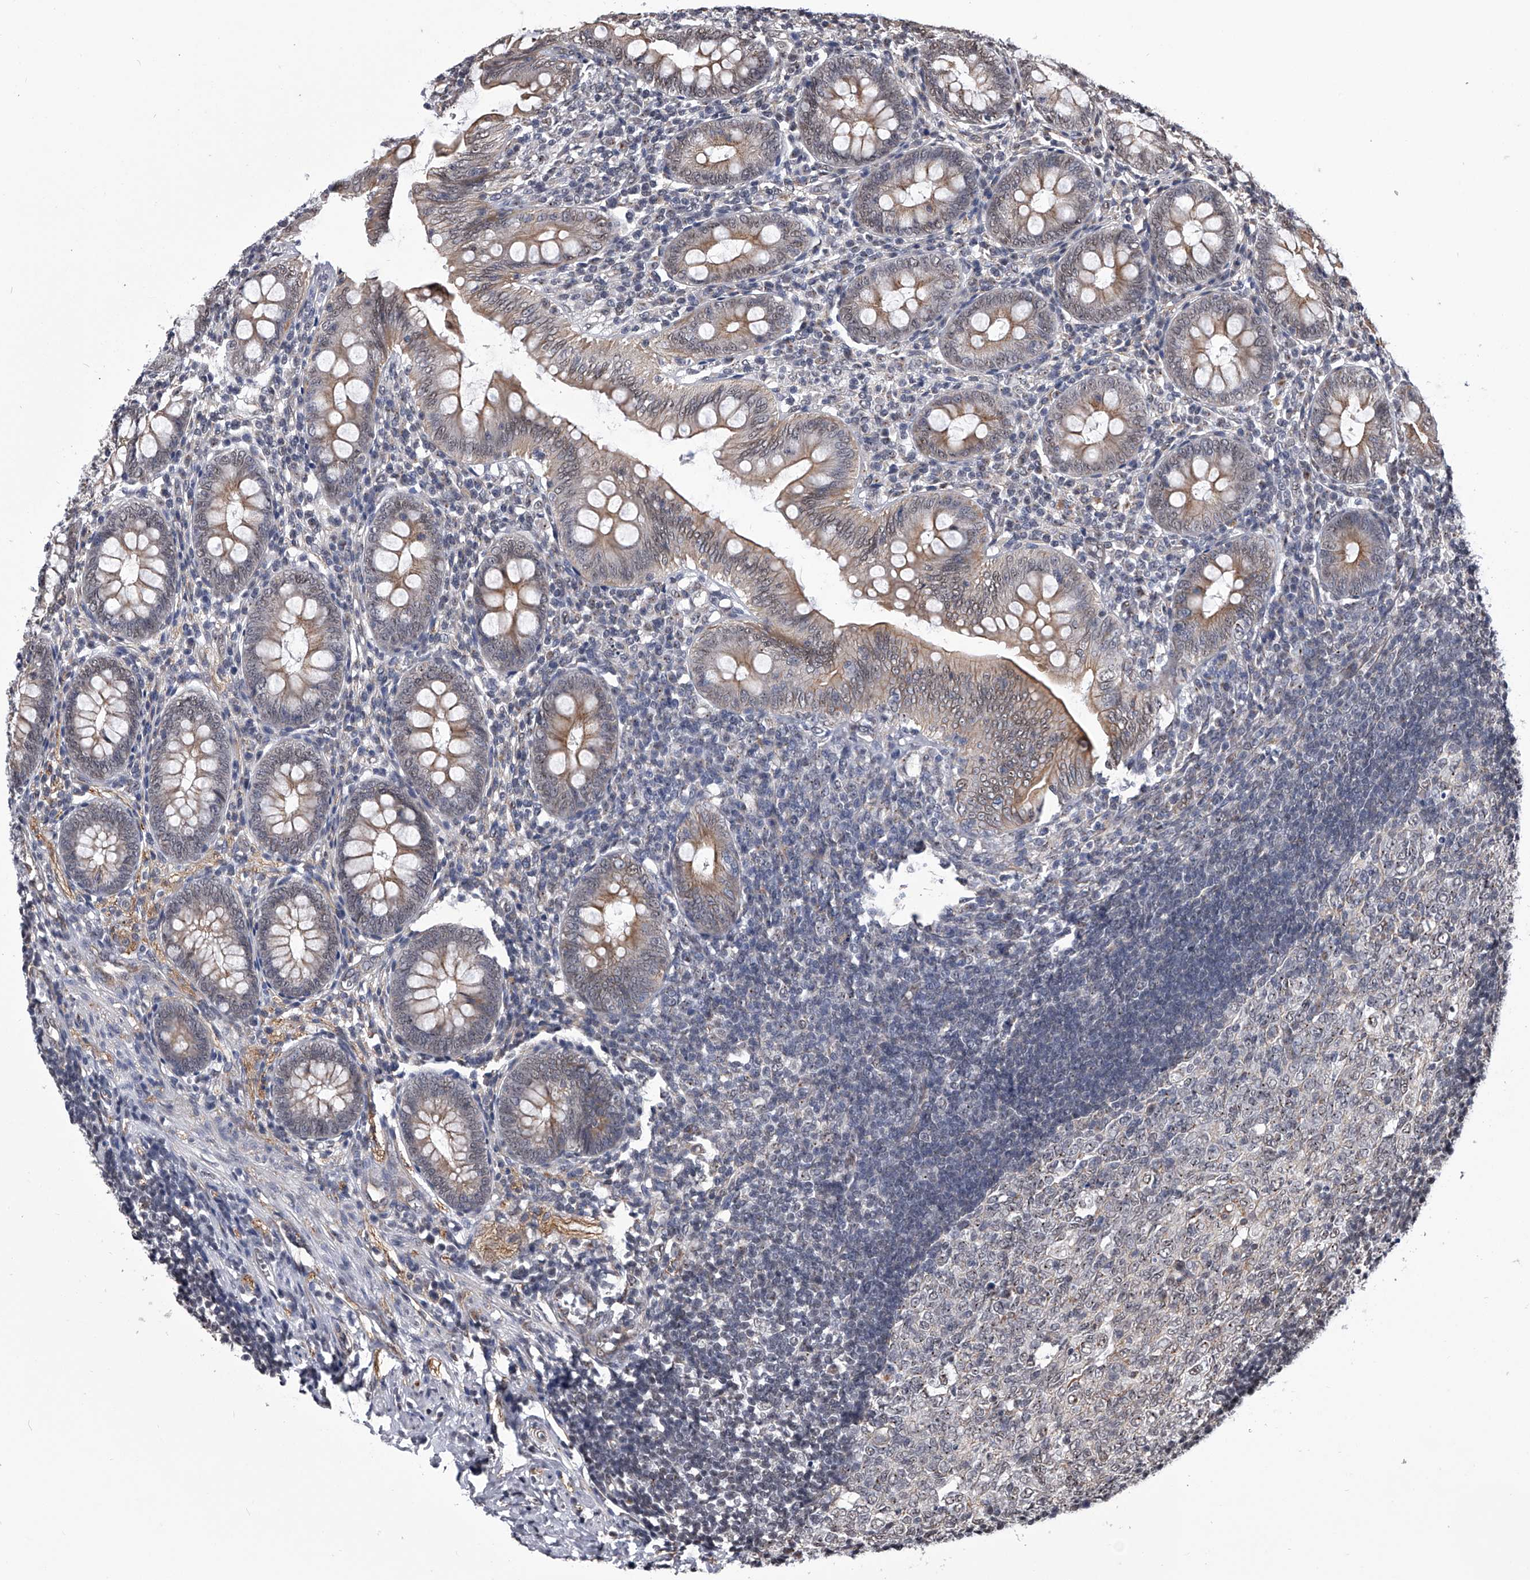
{"staining": {"intensity": "weak", "quantity": "25%-75%", "location": "cytoplasmic/membranous"}, "tissue": "appendix", "cell_type": "Glandular cells", "image_type": "normal", "snomed": [{"axis": "morphology", "description": "Normal tissue, NOS"}, {"axis": "topography", "description": "Appendix"}], "caption": "Appendix stained with immunohistochemistry (IHC) reveals weak cytoplasmic/membranous expression in about 25%-75% of glandular cells.", "gene": "ZNF76", "patient": {"sex": "male", "age": 14}}